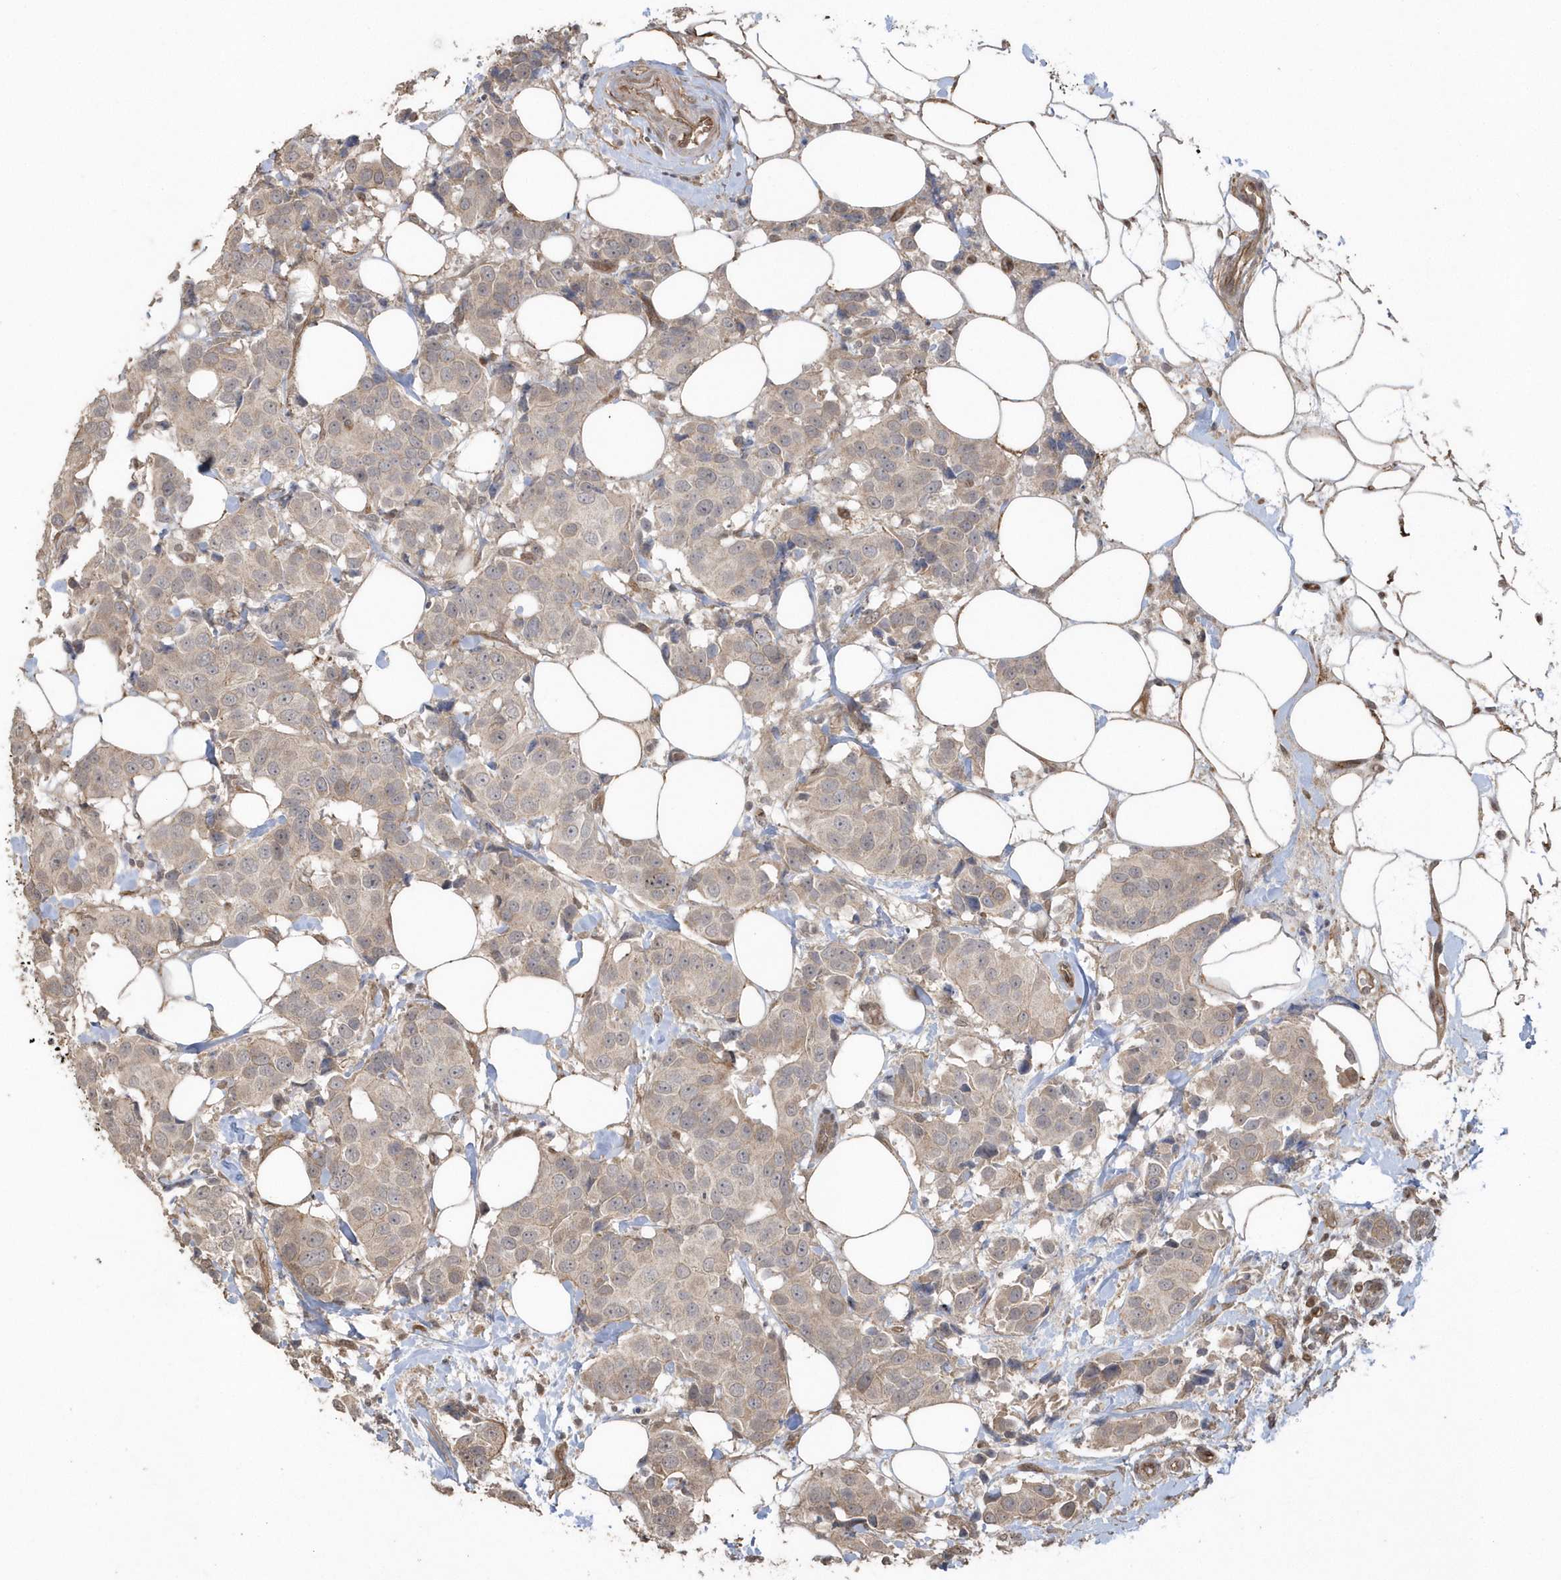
{"staining": {"intensity": "weak", "quantity": ">75%", "location": "cytoplasmic/membranous"}, "tissue": "breast cancer", "cell_type": "Tumor cells", "image_type": "cancer", "snomed": [{"axis": "morphology", "description": "Normal tissue, NOS"}, {"axis": "morphology", "description": "Duct carcinoma"}, {"axis": "topography", "description": "Breast"}], "caption": "Immunohistochemical staining of breast infiltrating ductal carcinoma displays weak cytoplasmic/membranous protein staining in about >75% of tumor cells. The protein of interest is stained brown, and the nuclei are stained in blue (DAB (3,3'-diaminobenzidine) IHC with brightfield microscopy, high magnification).", "gene": "HERPUD1", "patient": {"sex": "female", "age": 39}}